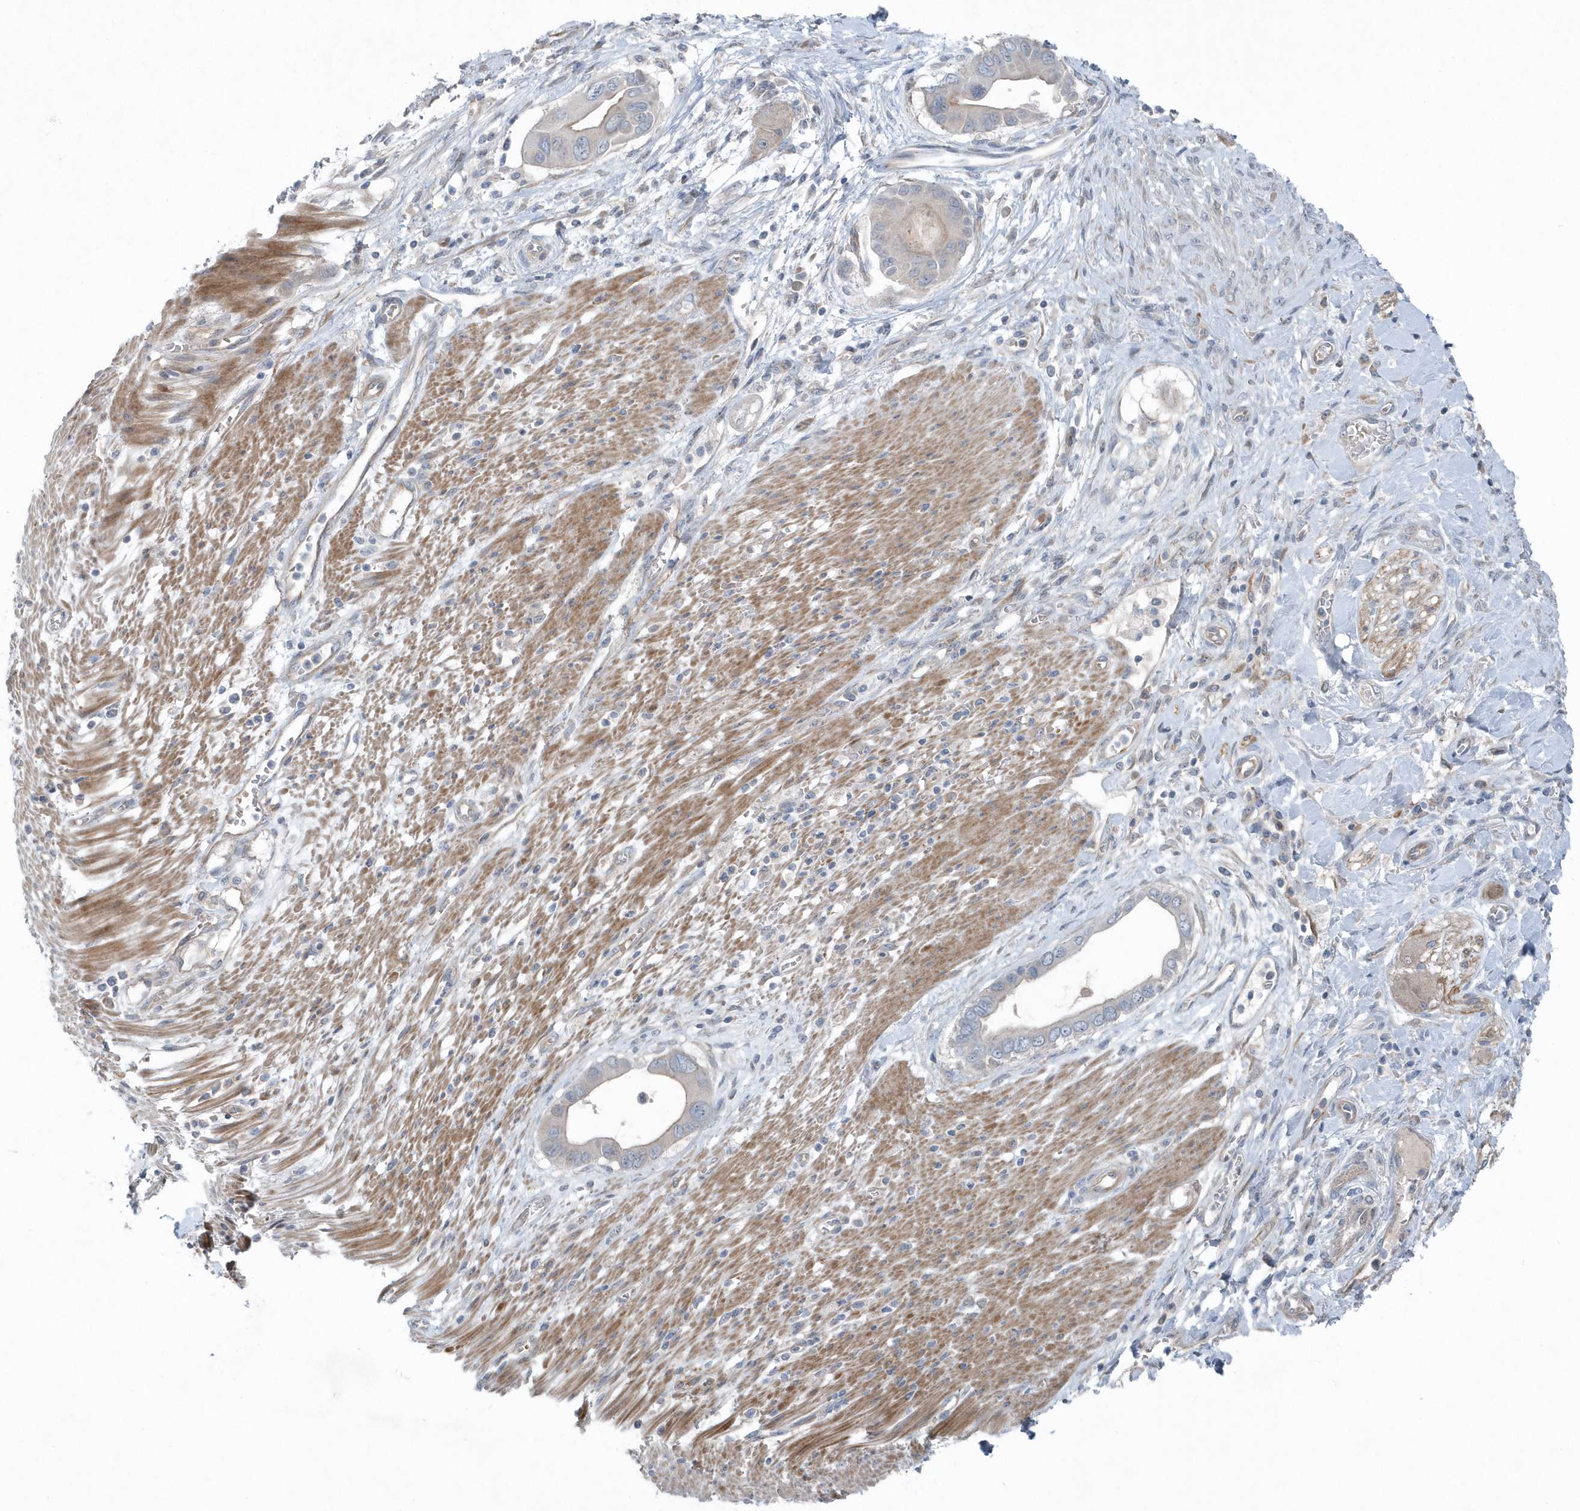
{"staining": {"intensity": "negative", "quantity": "none", "location": "none"}, "tissue": "pancreatic cancer", "cell_type": "Tumor cells", "image_type": "cancer", "snomed": [{"axis": "morphology", "description": "Adenocarcinoma, NOS"}, {"axis": "topography", "description": "Pancreas"}], "caption": "Pancreatic cancer (adenocarcinoma) was stained to show a protein in brown. There is no significant expression in tumor cells. The staining is performed using DAB brown chromogen with nuclei counter-stained in using hematoxylin.", "gene": "MCC", "patient": {"sex": "male", "age": 68}}